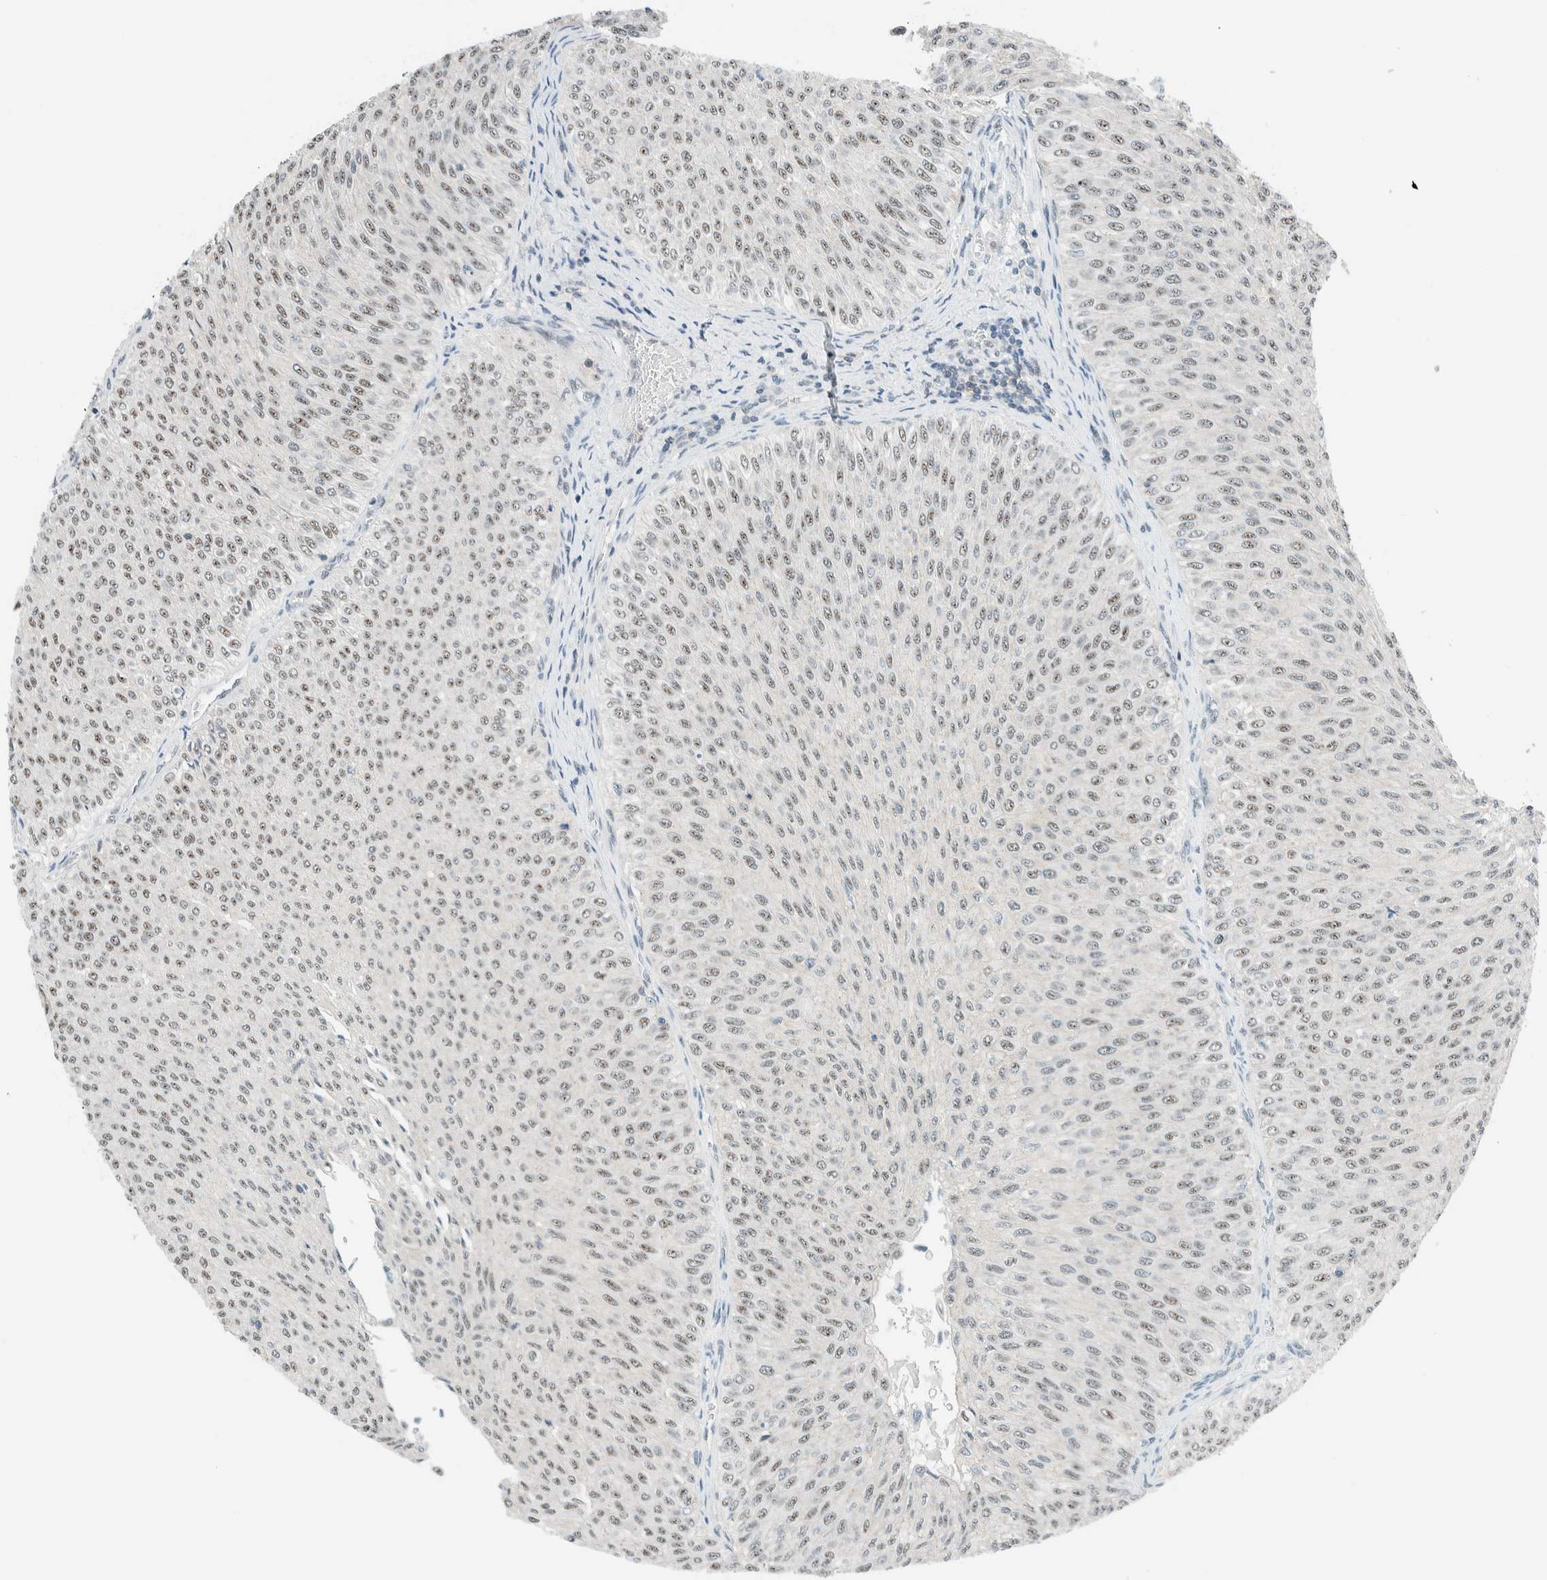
{"staining": {"intensity": "weak", "quantity": ">75%", "location": "nuclear"}, "tissue": "urothelial cancer", "cell_type": "Tumor cells", "image_type": "cancer", "snomed": [{"axis": "morphology", "description": "Urothelial carcinoma, Low grade"}, {"axis": "topography", "description": "Urinary bladder"}], "caption": "IHC (DAB (3,3'-diaminobenzidine)) staining of human urothelial cancer reveals weak nuclear protein staining in about >75% of tumor cells.", "gene": "CYSRT1", "patient": {"sex": "male", "age": 78}}